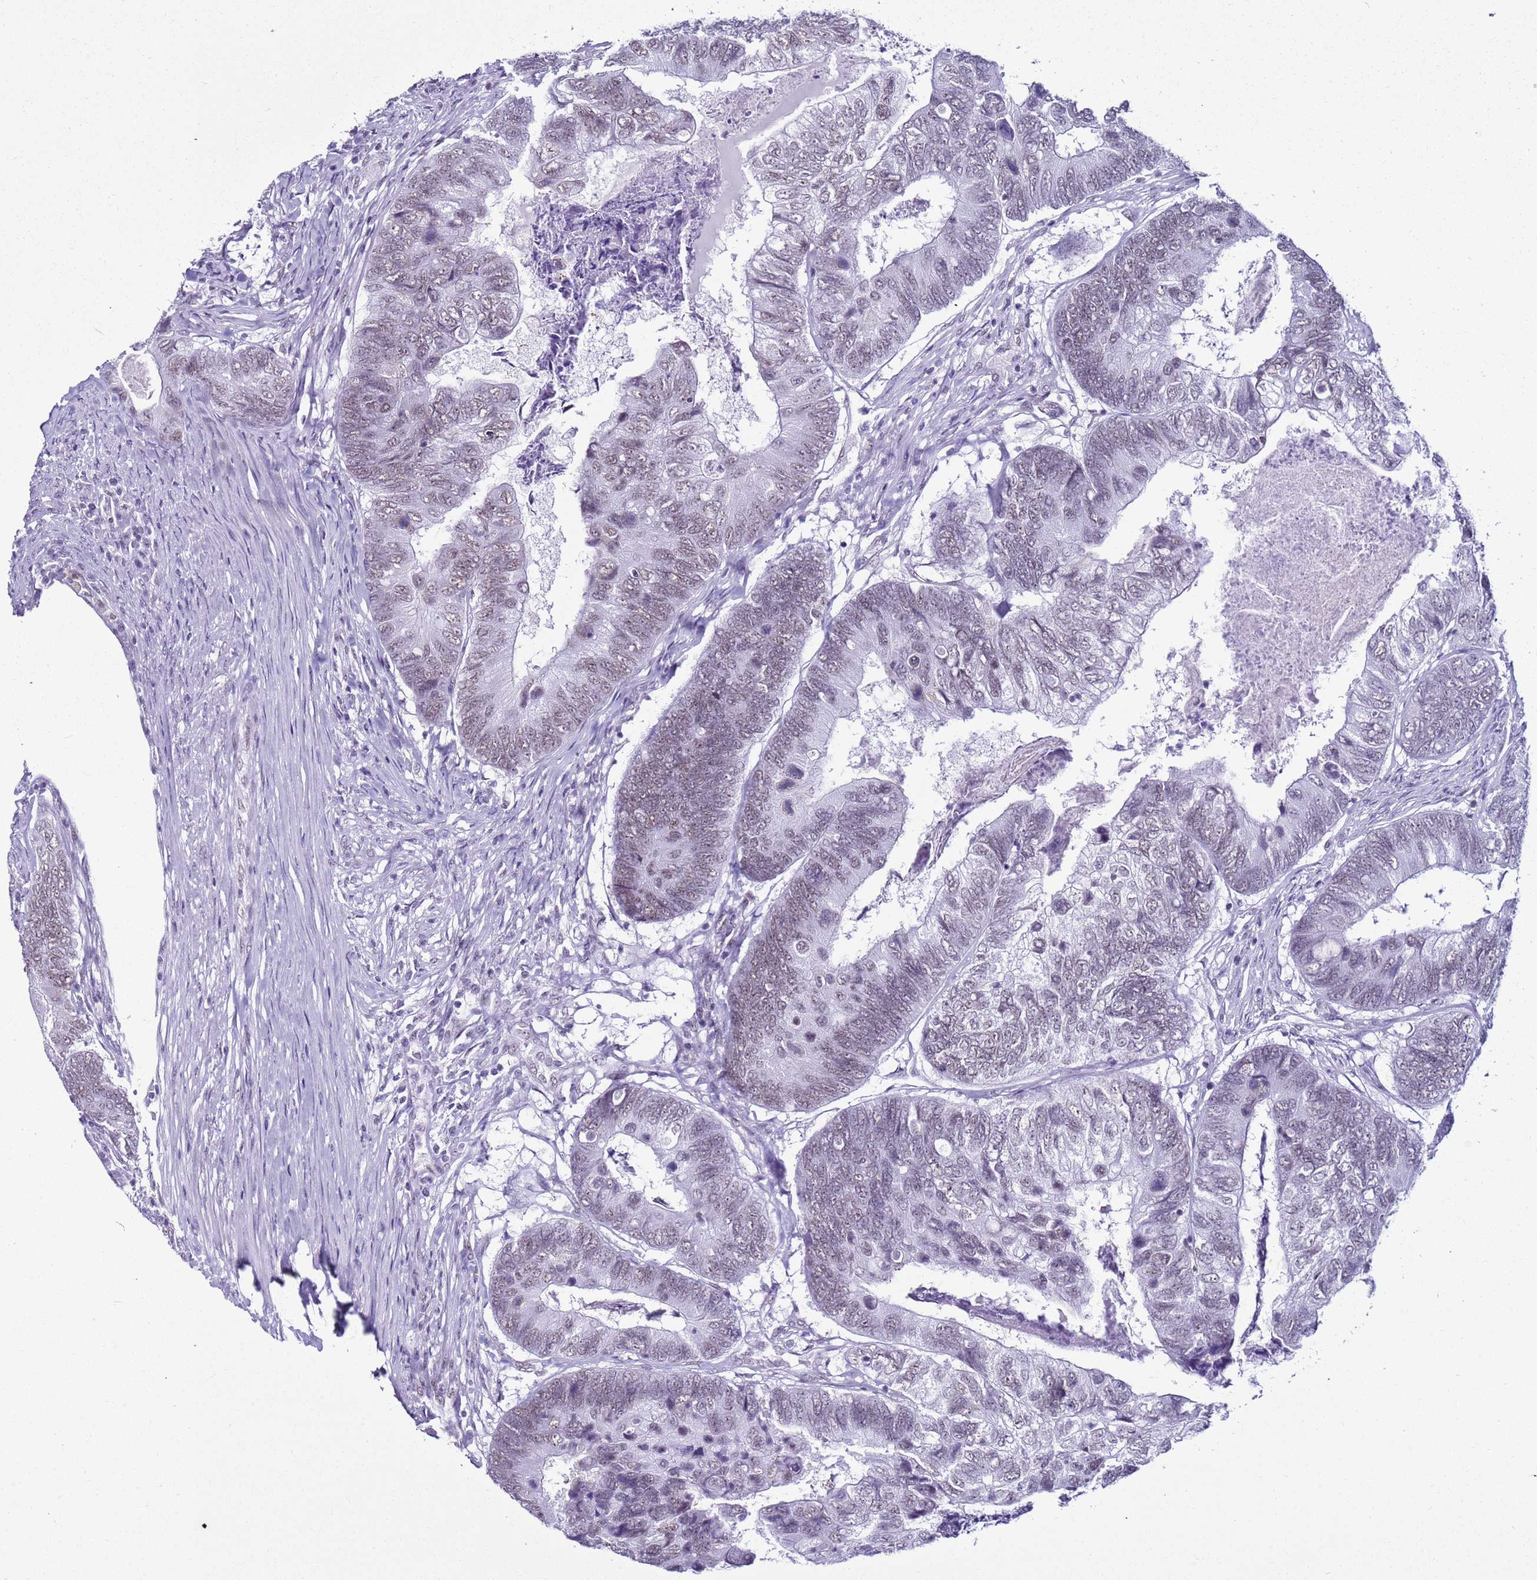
{"staining": {"intensity": "weak", "quantity": "25%-75%", "location": "nuclear"}, "tissue": "colorectal cancer", "cell_type": "Tumor cells", "image_type": "cancer", "snomed": [{"axis": "morphology", "description": "Adenocarcinoma, NOS"}, {"axis": "topography", "description": "Colon"}], "caption": "Immunohistochemical staining of colorectal cancer reveals weak nuclear protein positivity in approximately 25%-75% of tumor cells.", "gene": "DHX15", "patient": {"sex": "female", "age": 67}}